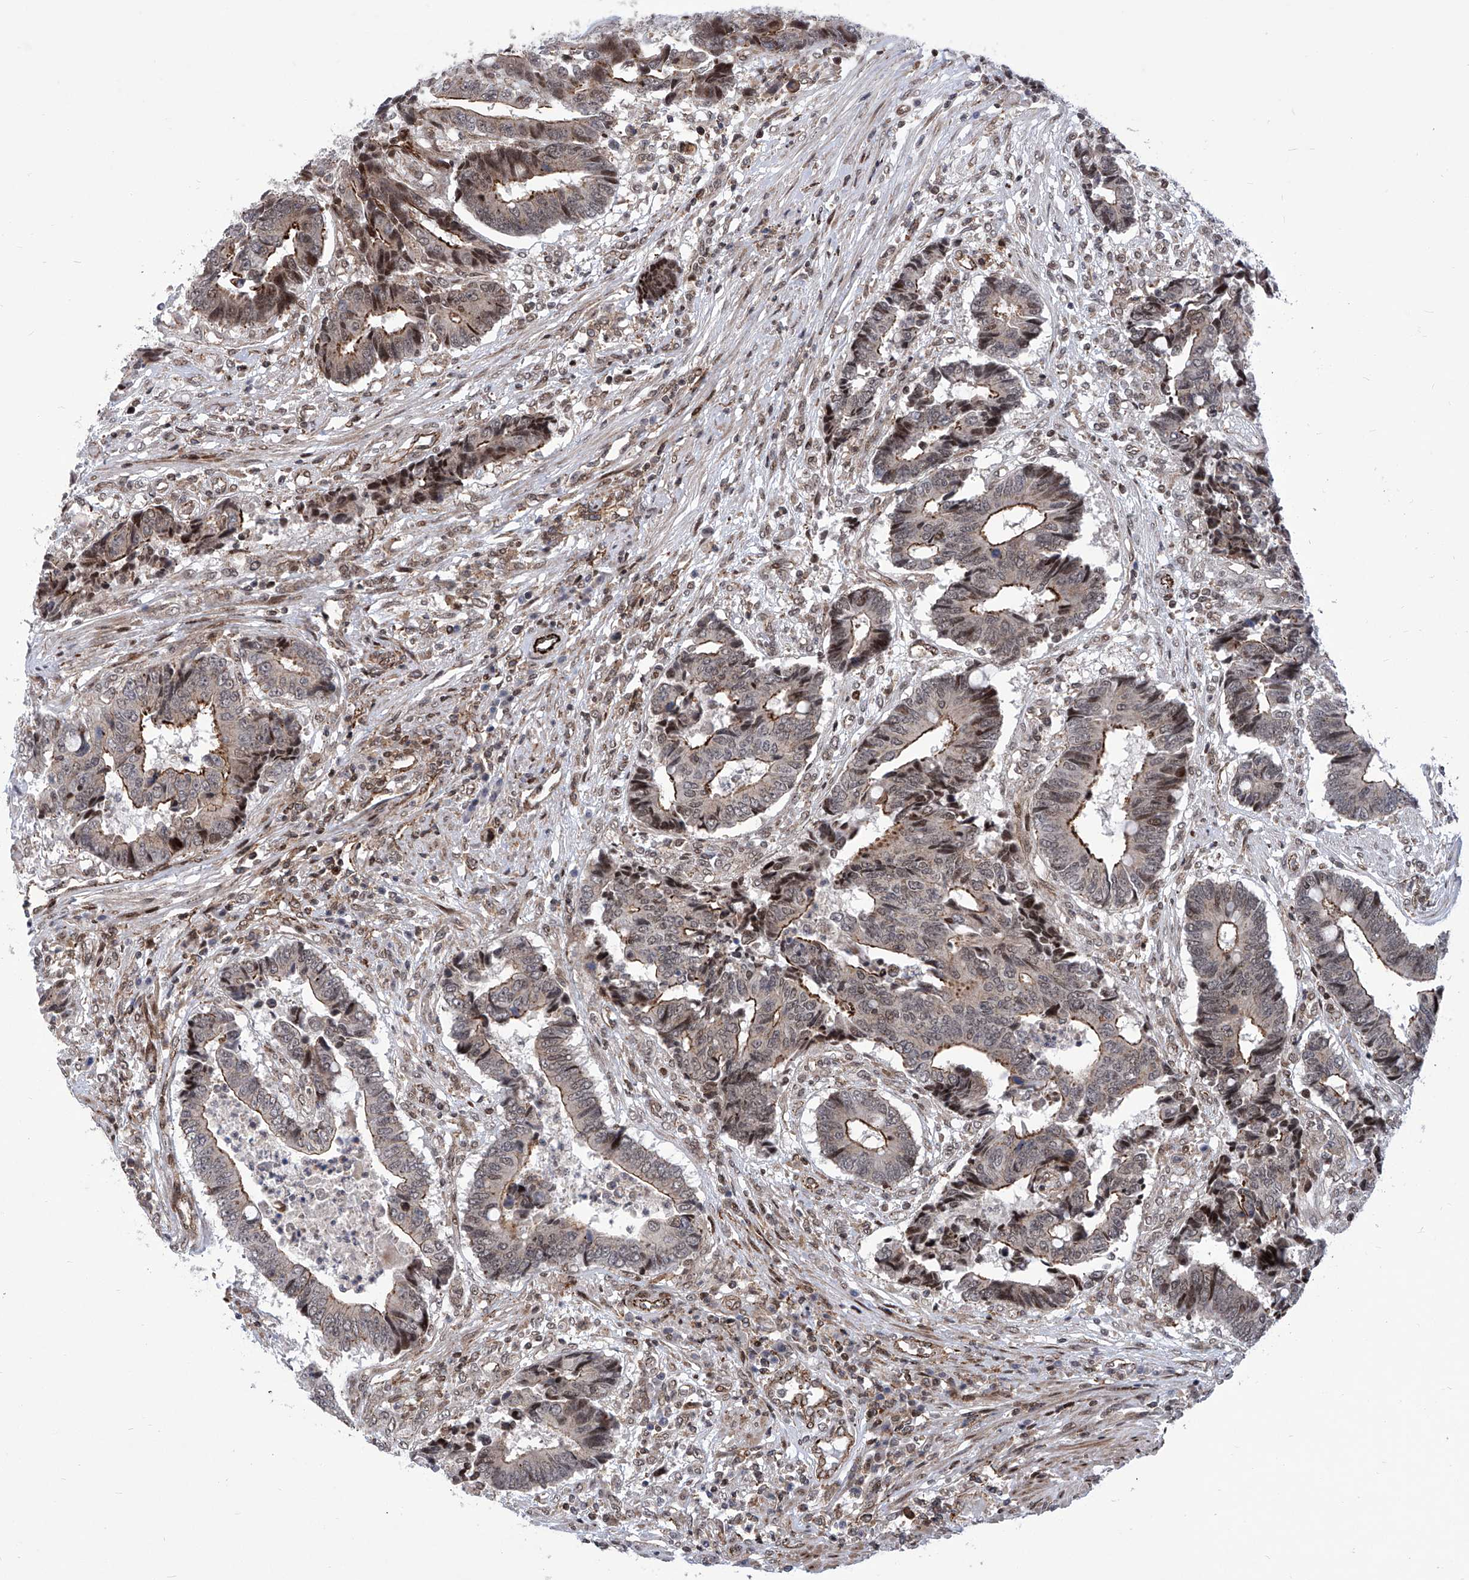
{"staining": {"intensity": "moderate", "quantity": "25%-75%", "location": "cytoplasmic/membranous,nuclear"}, "tissue": "colorectal cancer", "cell_type": "Tumor cells", "image_type": "cancer", "snomed": [{"axis": "morphology", "description": "Adenocarcinoma, NOS"}, {"axis": "topography", "description": "Rectum"}], "caption": "IHC micrograph of neoplastic tissue: human colorectal cancer (adenocarcinoma) stained using immunohistochemistry exhibits medium levels of moderate protein expression localized specifically in the cytoplasmic/membranous and nuclear of tumor cells, appearing as a cytoplasmic/membranous and nuclear brown color.", "gene": "CEP290", "patient": {"sex": "male", "age": 84}}